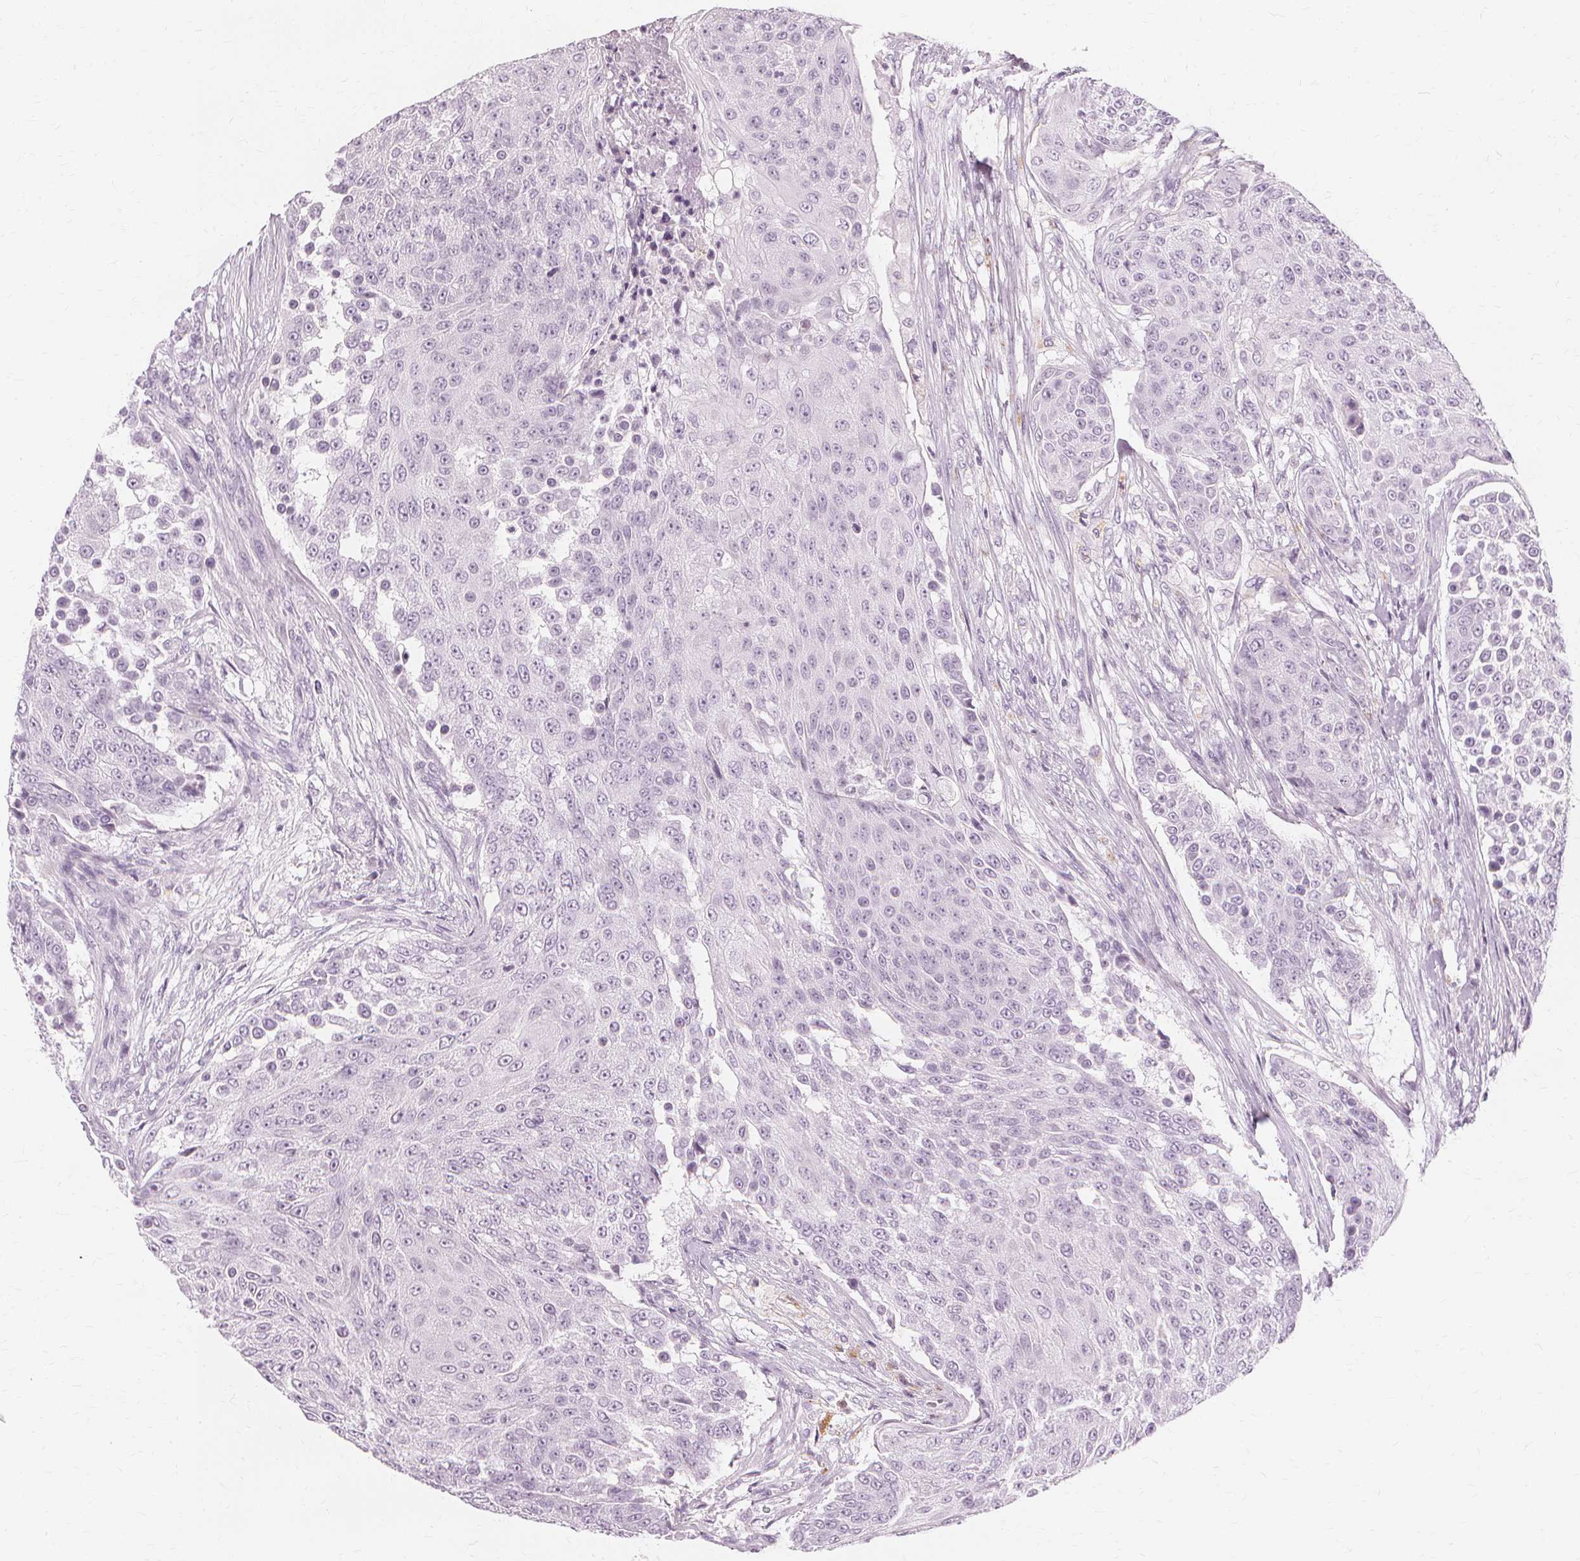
{"staining": {"intensity": "negative", "quantity": "none", "location": "none"}, "tissue": "urothelial cancer", "cell_type": "Tumor cells", "image_type": "cancer", "snomed": [{"axis": "morphology", "description": "Urothelial carcinoma, High grade"}, {"axis": "topography", "description": "Urinary bladder"}], "caption": "Human urothelial cancer stained for a protein using IHC displays no expression in tumor cells.", "gene": "TFF1", "patient": {"sex": "female", "age": 63}}